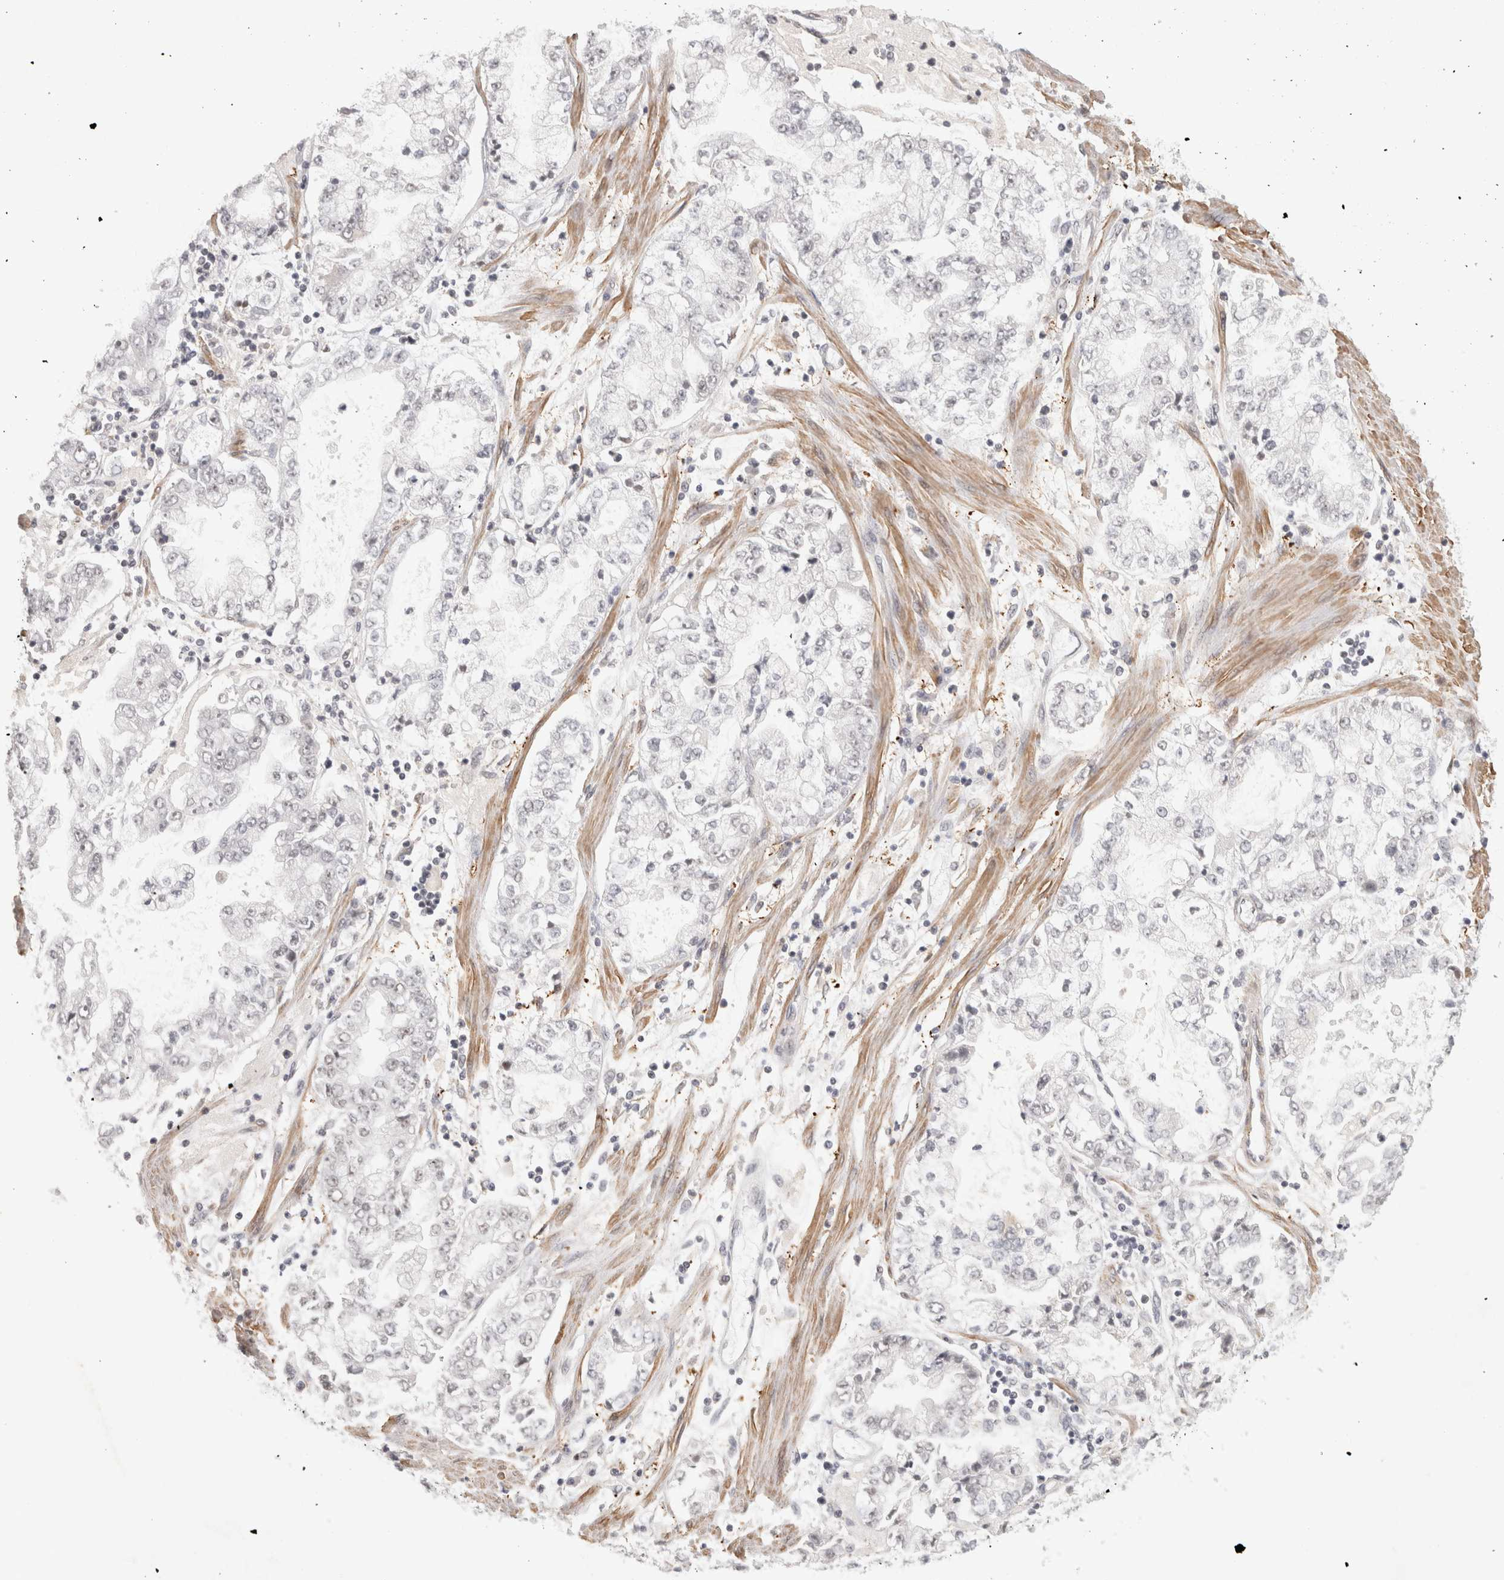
{"staining": {"intensity": "negative", "quantity": "none", "location": "none"}, "tissue": "stomach cancer", "cell_type": "Tumor cells", "image_type": "cancer", "snomed": [{"axis": "morphology", "description": "Adenocarcinoma, NOS"}, {"axis": "topography", "description": "Stomach"}], "caption": "There is no significant expression in tumor cells of stomach cancer (adenocarcinoma).", "gene": "ZNF830", "patient": {"sex": "male", "age": 76}}